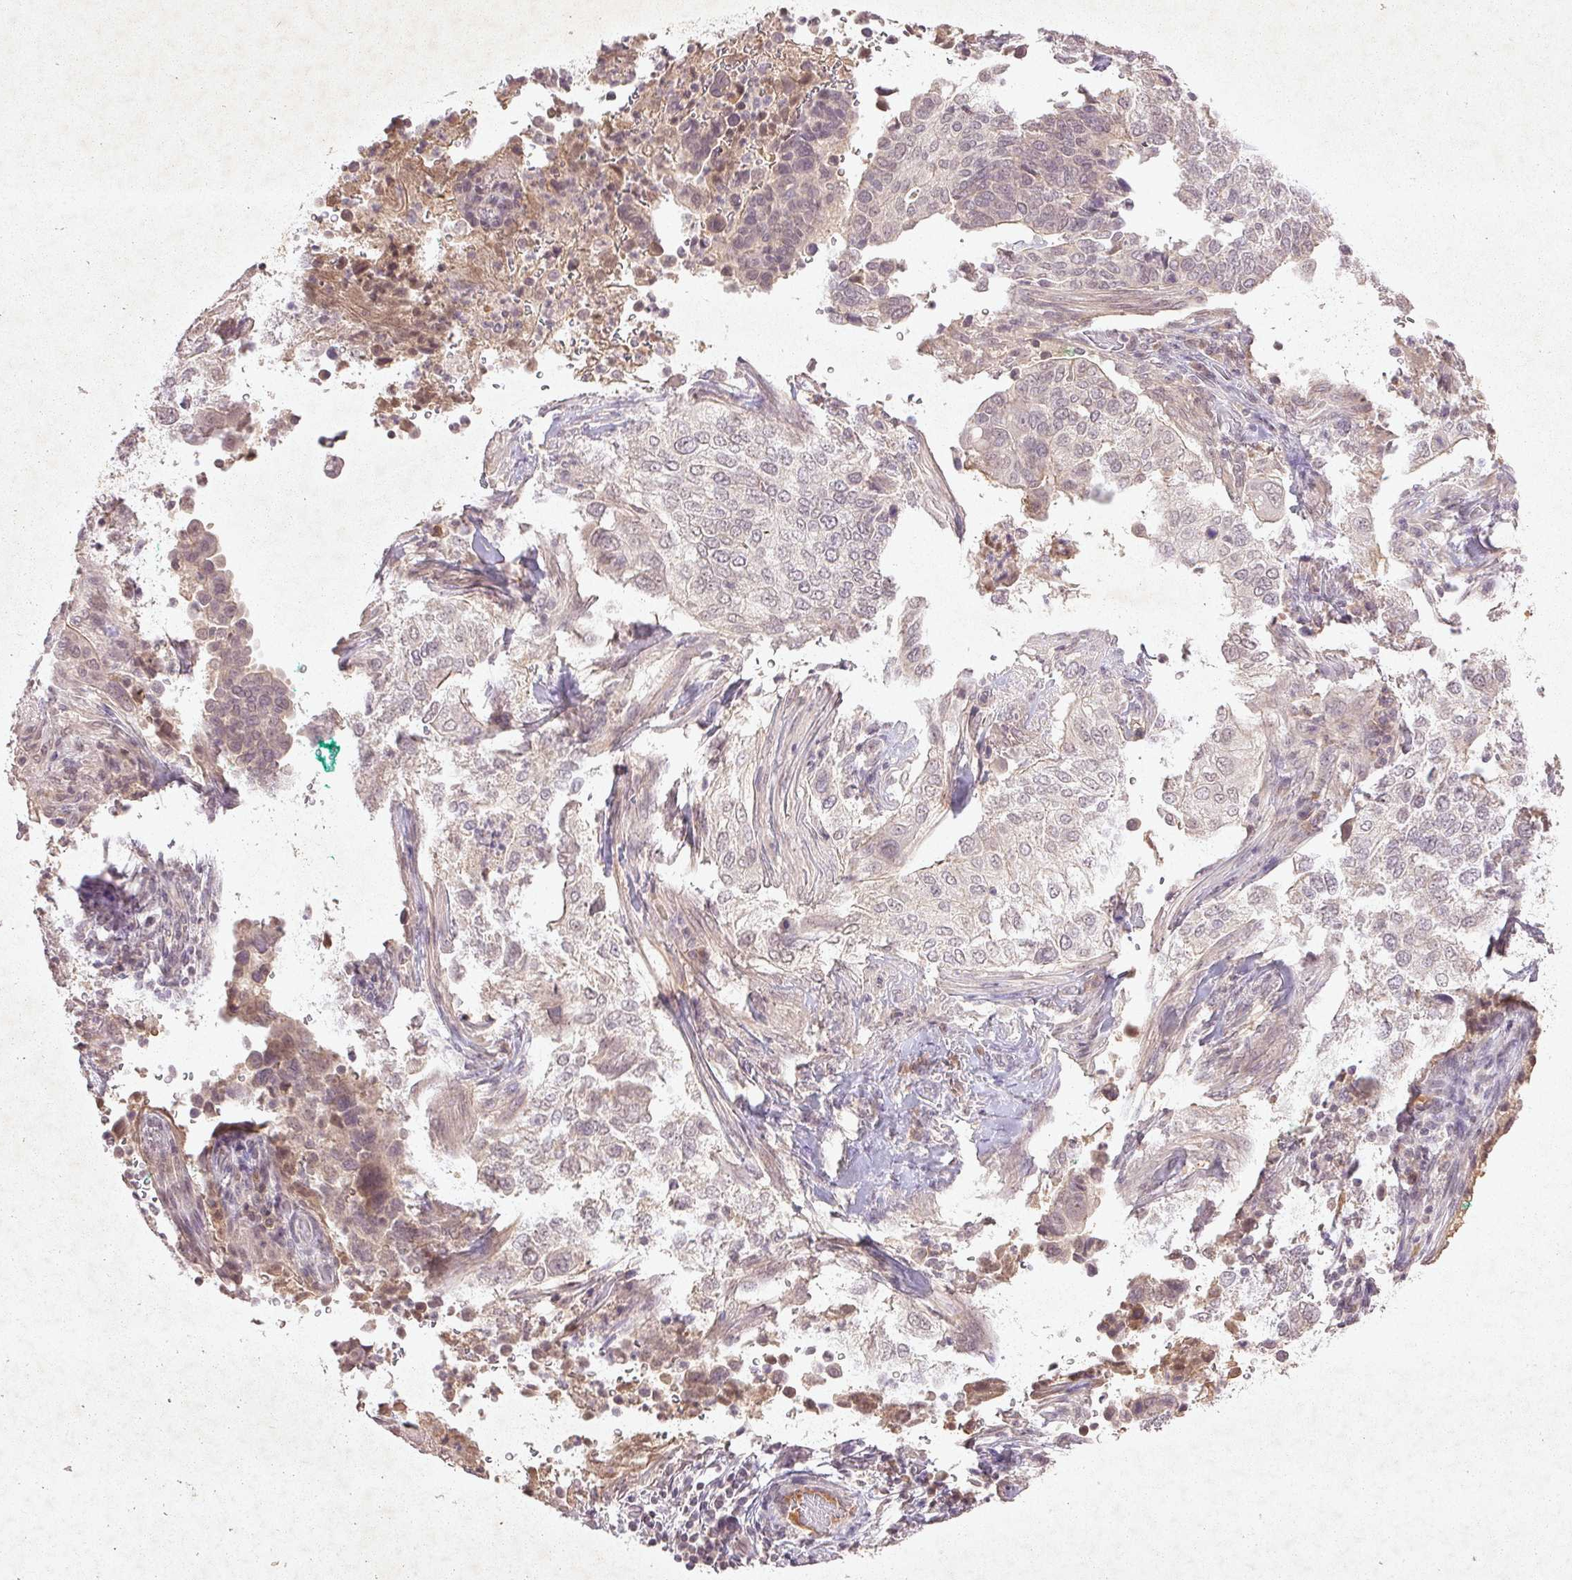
{"staining": {"intensity": "negative", "quantity": "none", "location": "none"}, "tissue": "cervical cancer", "cell_type": "Tumor cells", "image_type": "cancer", "snomed": [{"axis": "morphology", "description": "Squamous cell carcinoma, NOS"}, {"axis": "topography", "description": "Cervix"}], "caption": "A photomicrograph of human squamous cell carcinoma (cervical) is negative for staining in tumor cells.", "gene": "FAM168B", "patient": {"sex": "female", "age": 38}}